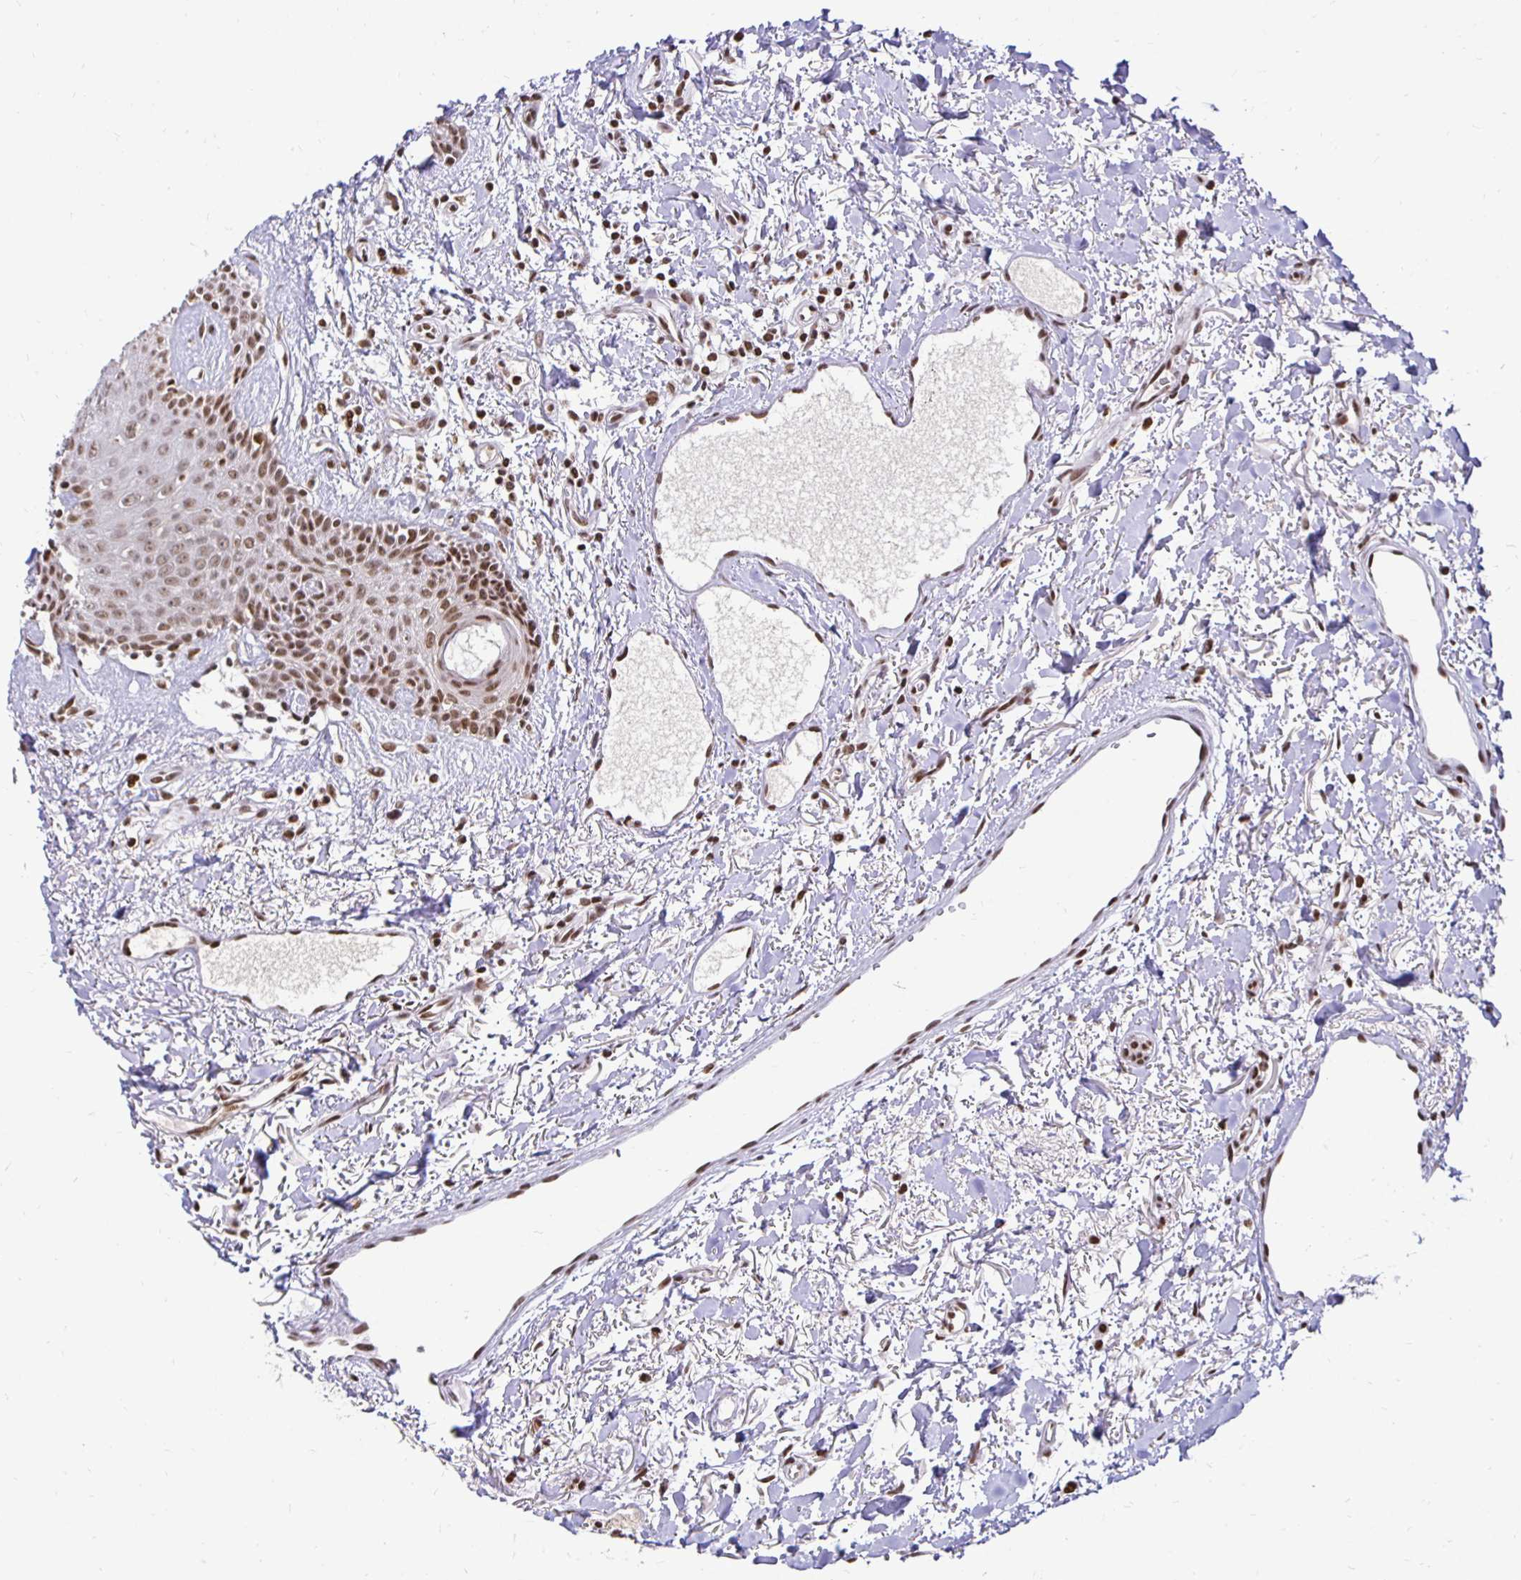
{"staining": {"intensity": "moderate", "quantity": ">75%", "location": "nuclear"}, "tissue": "breast cancer", "cell_type": "Tumor cells", "image_type": "cancer", "snomed": [{"axis": "morphology", "description": "Duct carcinoma"}, {"axis": "topography", "description": "Breast"}], "caption": "High-magnification brightfield microscopy of breast cancer (invasive ductal carcinoma) stained with DAB (brown) and counterstained with hematoxylin (blue). tumor cells exhibit moderate nuclear expression is appreciated in approximately>75% of cells. Using DAB (brown) and hematoxylin (blue) stains, captured at high magnification using brightfield microscopy.", "gene": "ZNF579", "patient": {"sex": "female", "age": 54}}